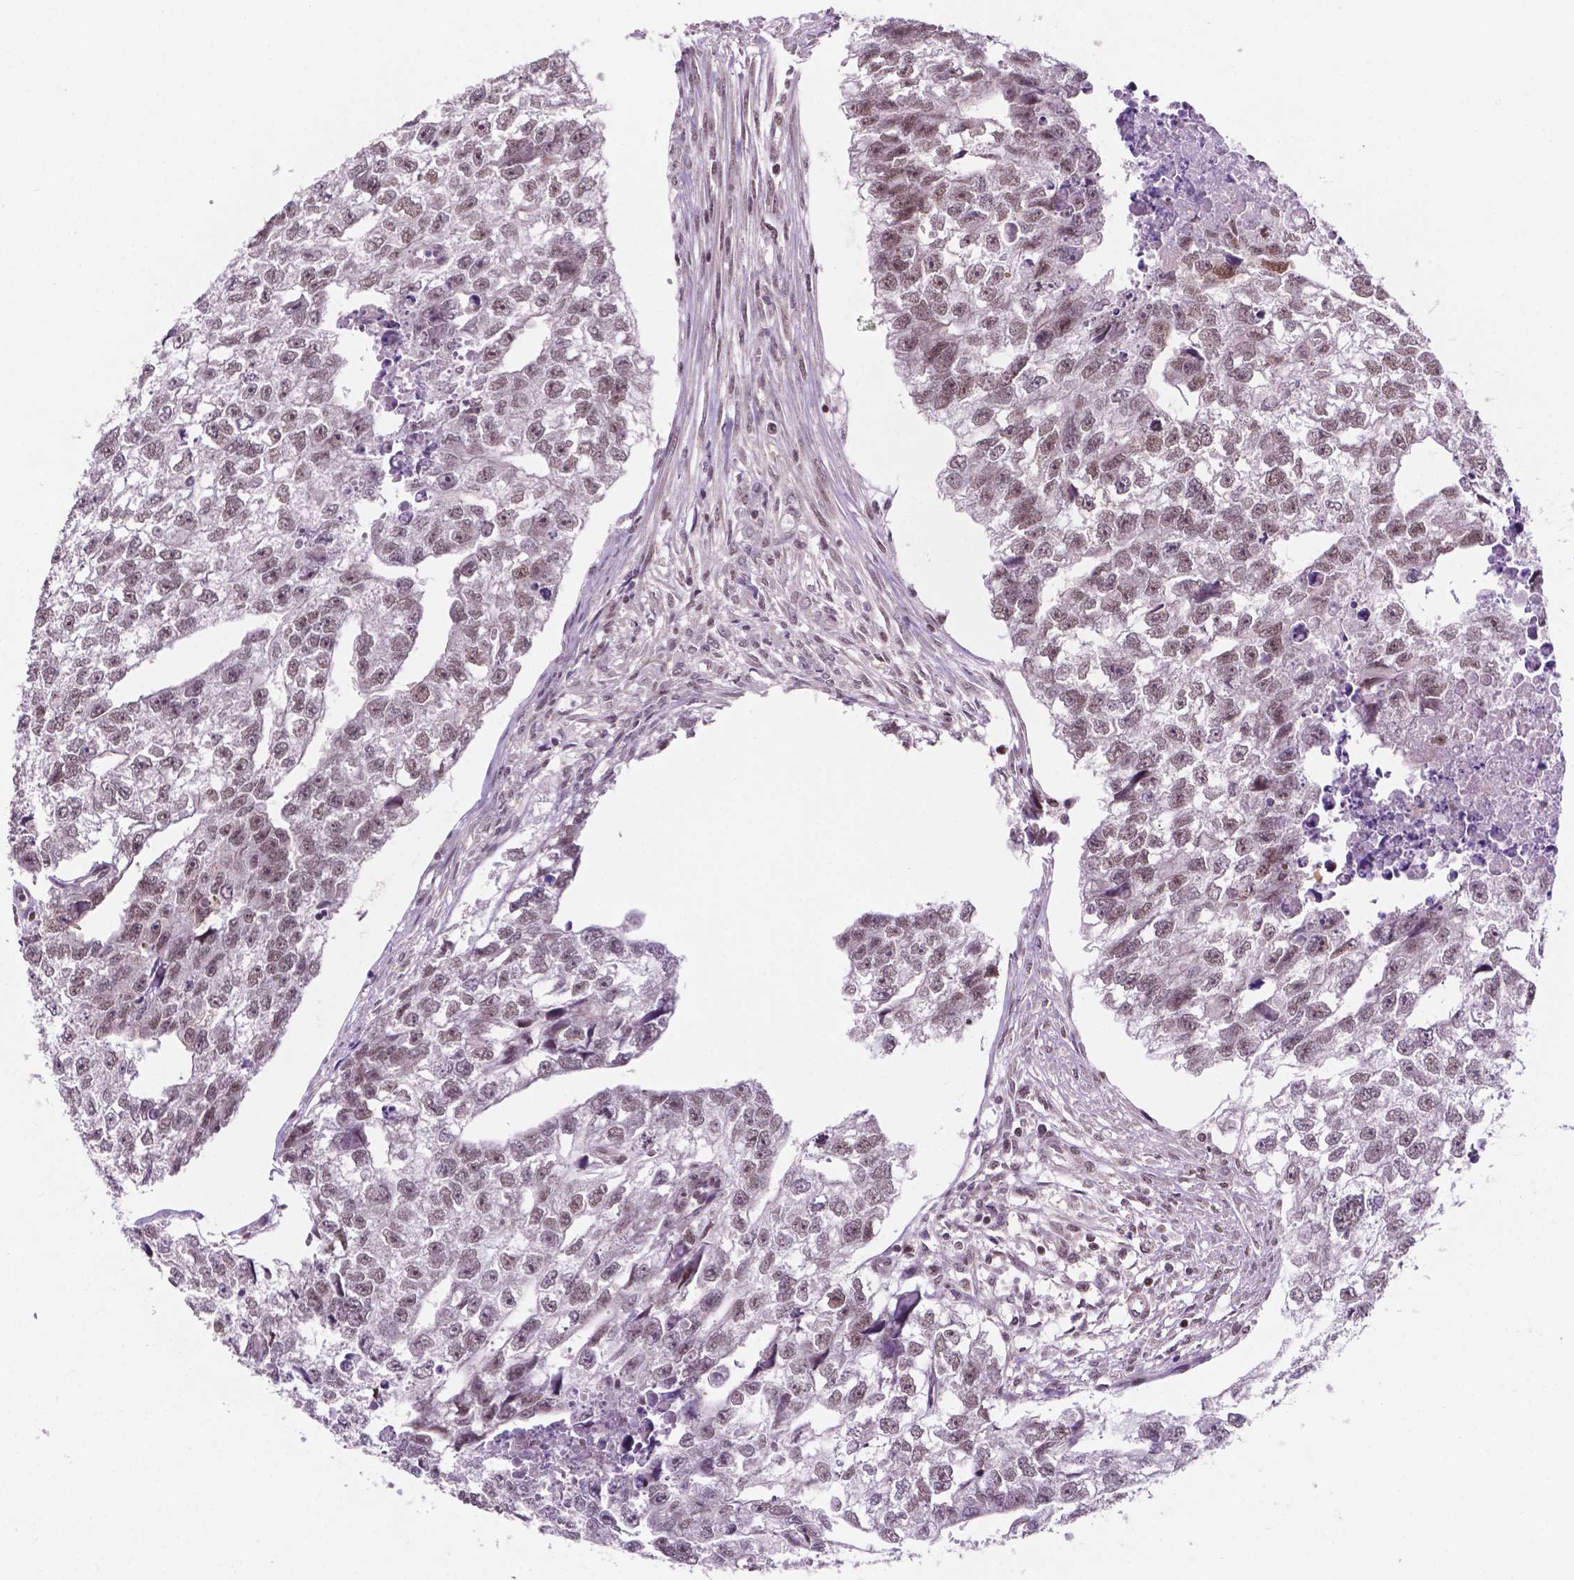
{"staining": {"intensity": "weak", "quantity": "25%-75%", "location": "nuclear"}, "tissue": "testis cancer", "cell_type": "Tumor cells", "image_type": "cancer", "snomed": [{"axis": "morphology", "description": "Carcinoma, Embryonal, NOS"}, {"axis": "morphology", "description": "Teratoma, malignant, NOS"}, {"axis": "topography", "description": "Testis"}], "caption": "Testis cancer (embryonal carcinoma) stained with immunohistochemistry (IHC) shows weak nuclear expression in about 25%-75% of tumor cells.", "gene": "PER2", "patient": {"sex": "male", "age": 44}}